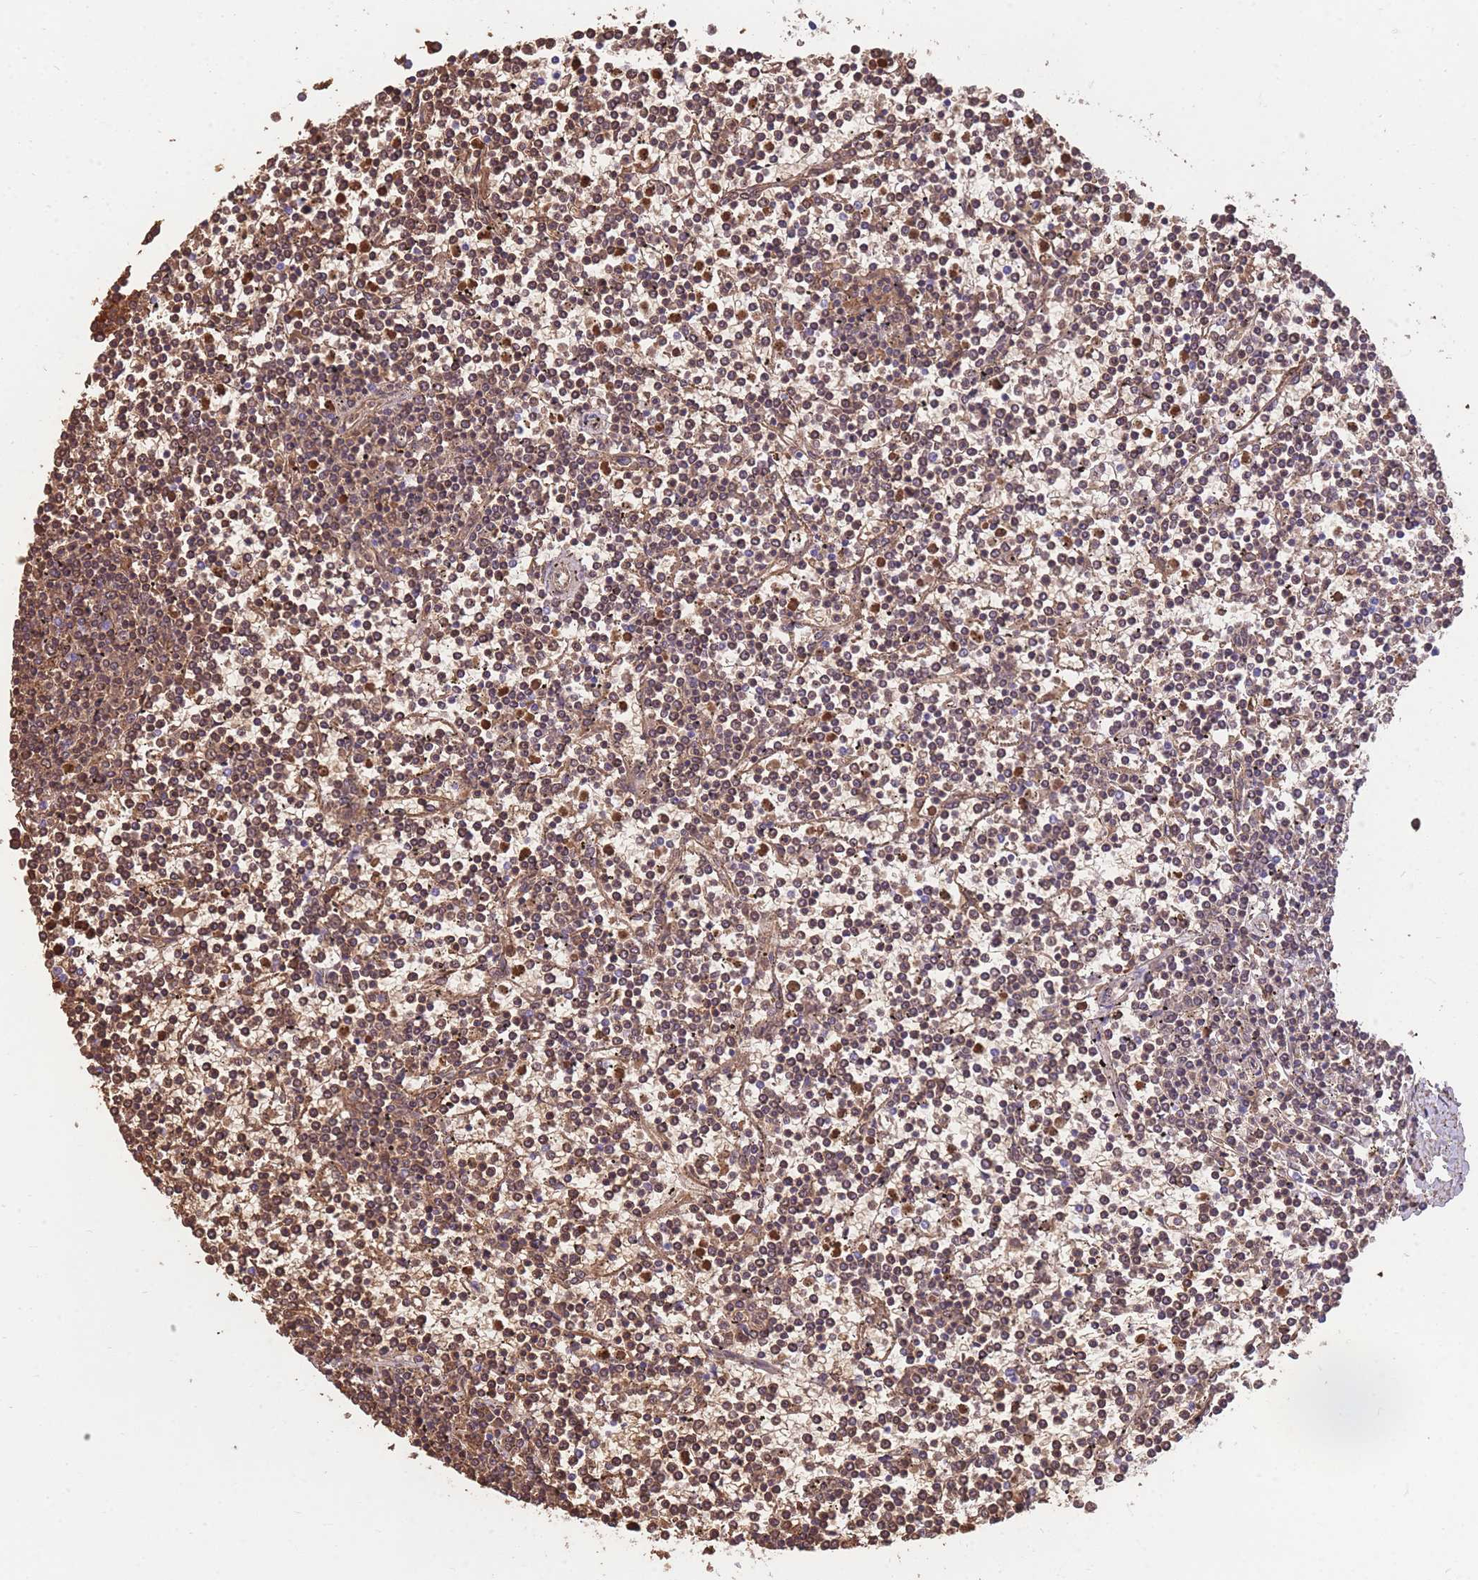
{"staining": {"intensity": "moderate", "quantity": "25%-75%", "location": "cytoplasmic/membranous"}, "tissue": "lymphoma", "cell_type": "Tumor cells", "image_type": "cancer", "snomed": [{"axis": "morphology", "description": "Malignant lymphoma, non-Hodgkin's type, Low grade"}, {"axis": "topography", "description": "Spleen"}], "caption": "A medium amount of moderate cytoplasmic/membranous positivity is identified in approximately 25%-75% of tumor cells in lymphoma tissue. Immunohistochemistry stains the protein in brown and the nuclei are stained blue.", "gene": "ANKRD53", "patient": {"sex": "female", "age": 19}}